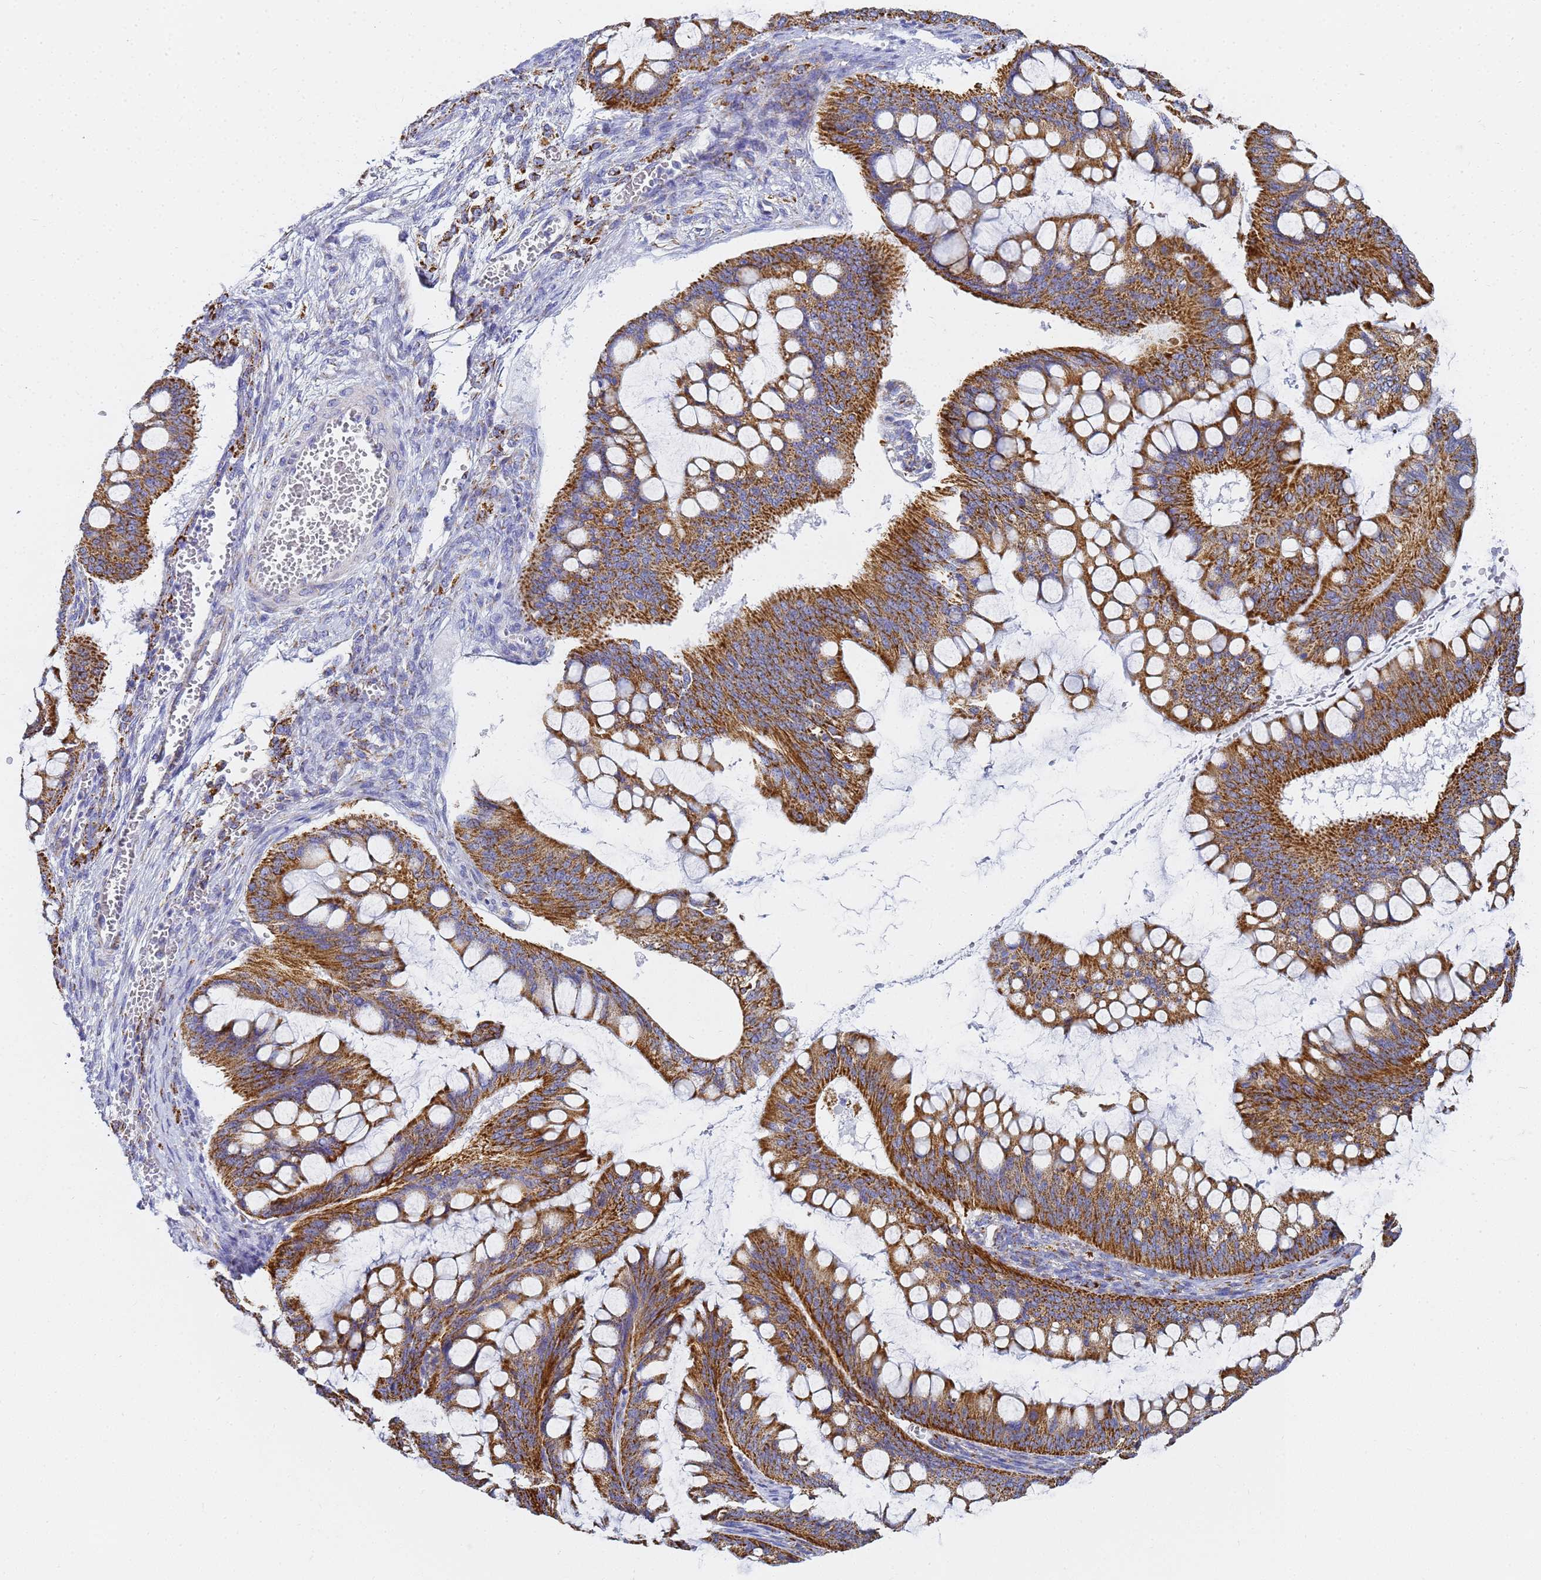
{"staining": {"intensity": "strong", "quantity": ">75%", "location": "cytoplasmic/membranous"}, "tissue": "ovarian cancer", "cell_type": "Tumor cells", "image_type": "cancer", "snomed": [{"axis": "morphology", "description": "Cystadenocarcinoma, mucinous, NOS"}, {"axis": "topography", "description": "Ovary"}], "caption": "The photomicrograph demonstrates immunohistochemical staining of mucinous cystadenocarcinoma (ovarian). There is strong cytoplasmic/membranous positivity is appreciated in approximately >75% of tumor cells.", "gene": "CNIH4", "patient": {"sex": "female", "age": 73}}